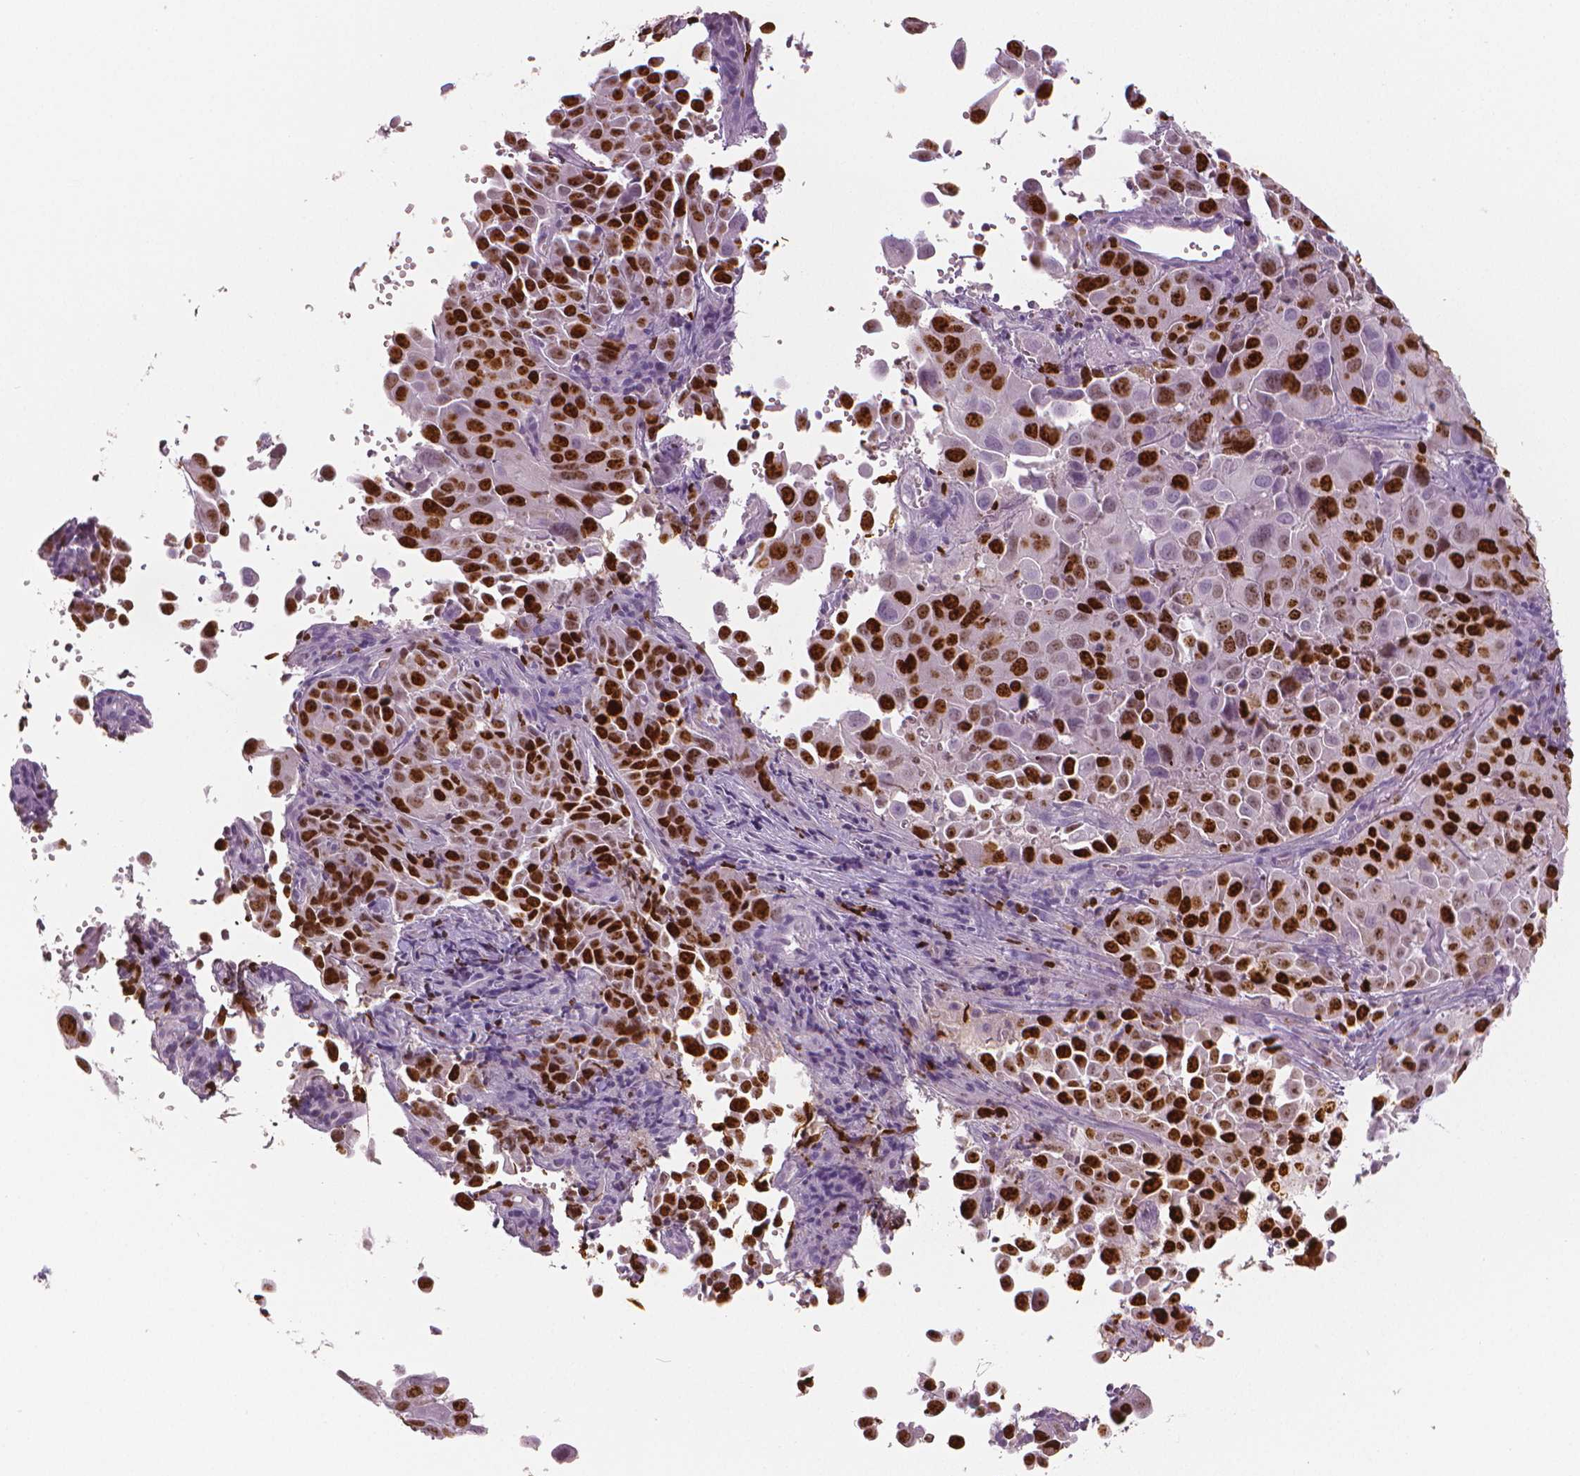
{"staining": {"intensity": "strong", "quantity": ">75%", "location": "nuclear"}, "tissue": "cervical cancer", "cell_type": "Tumor cells", "image_type": "cancer", "snomed": [{"axis": "morphology", "description": "Squamous cell carcinoma, NOS"}, {"axis": "topography", "description": "Cervix"}], "caption": "There is high levels of strong nuclear staining in tumor cells of cervical squamous cell carcinoma, as demonstrated by immunohistochemical staining (brown color).", "gene": "MKI67", "patient": {"sex": "female", "age": 55}}